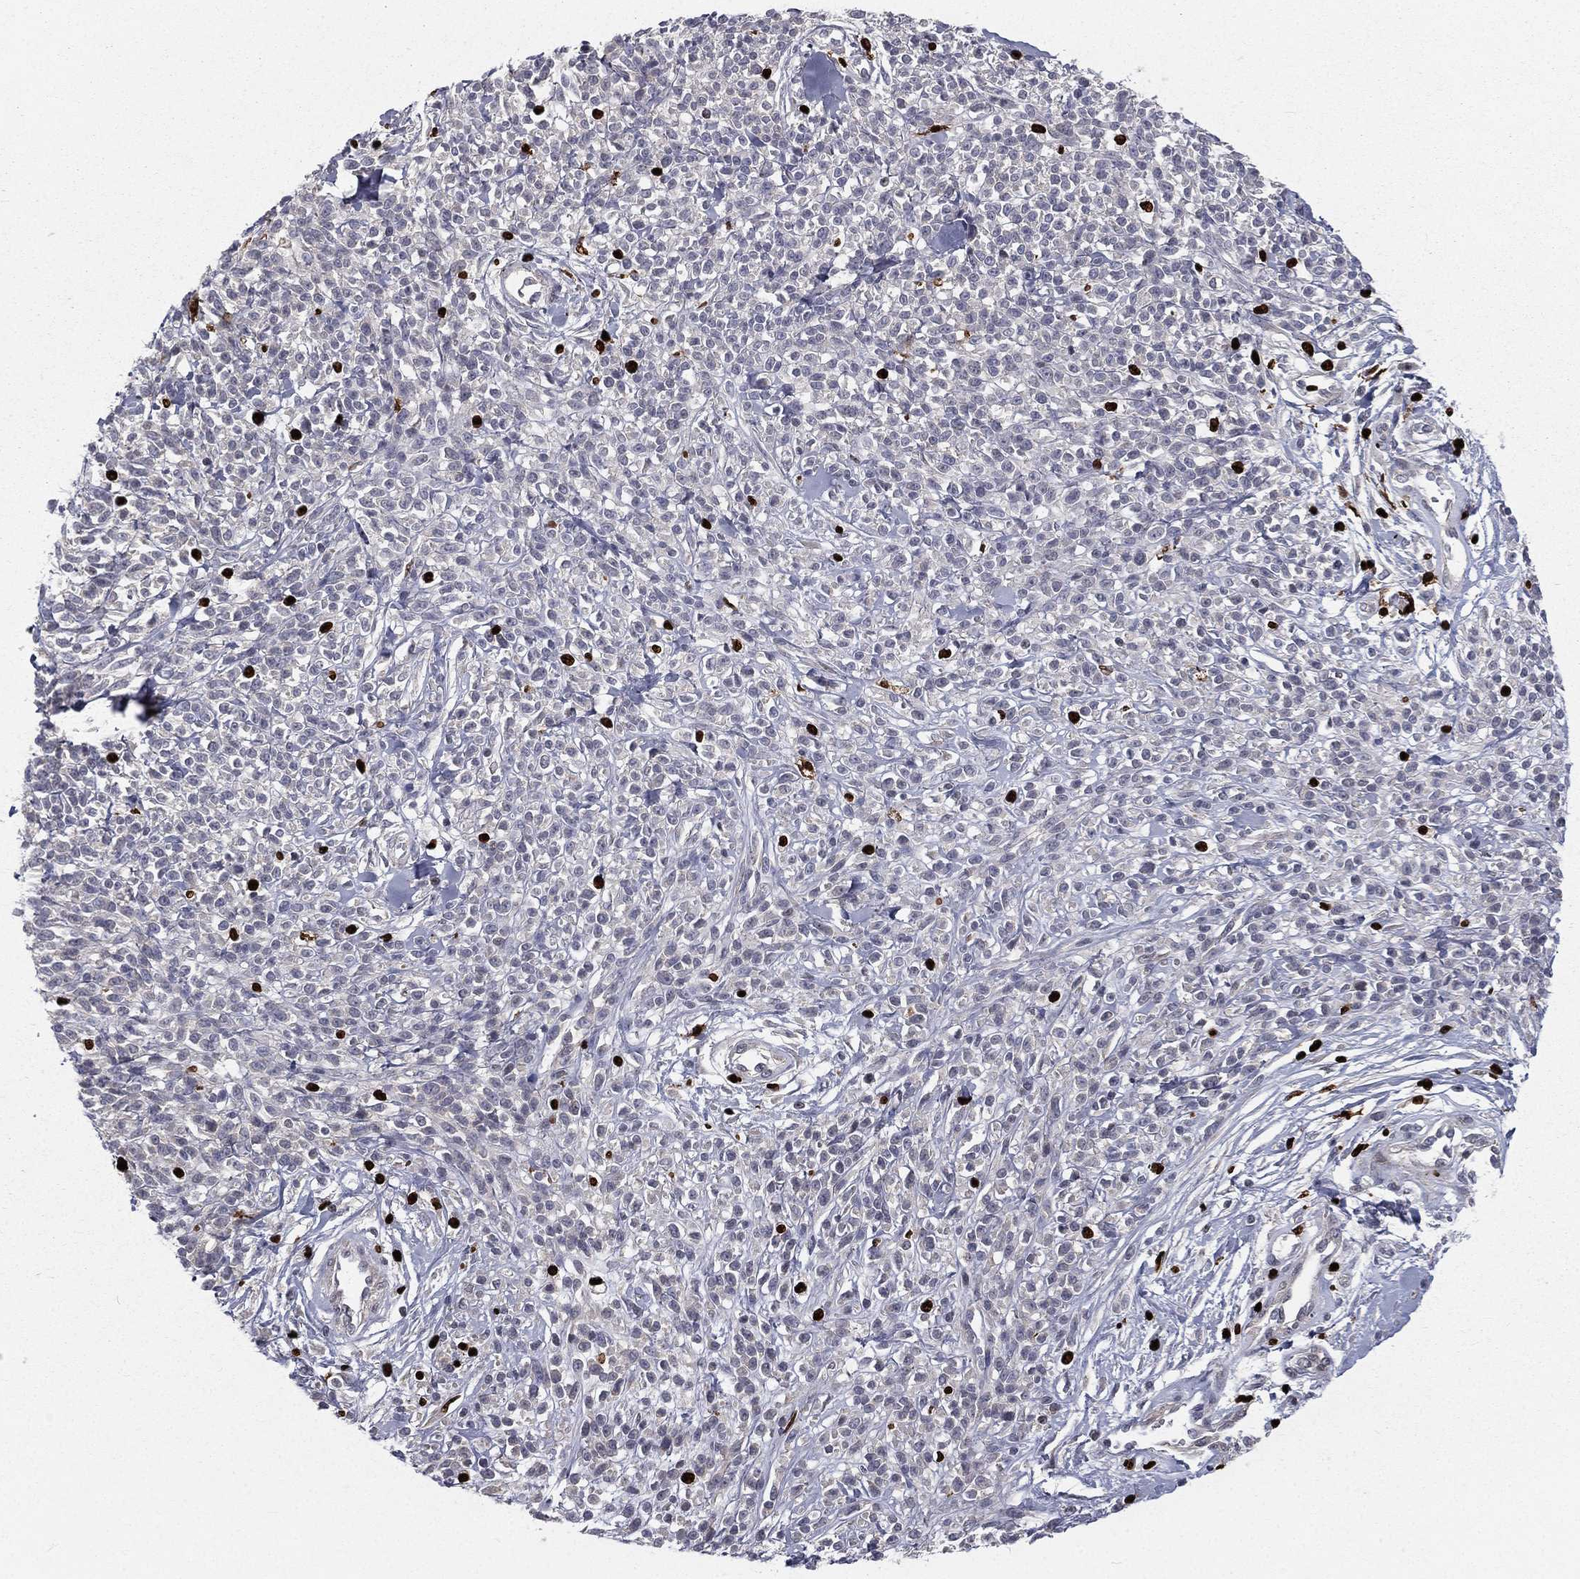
{"staining": {"intensity": "negative", "quantity": "none", "location": "none"}, "tissue": "melanoma", "cell_type": "Tumor cells", "image_type": "cancer", "snomed": [{"axis": "morphology", "description": "Malignant melanoma, NOS"}, {"axis": "topography", "description": "Skin"}, {"axis": "topography", "description": "Skin of trunk"}], "caption": "A photomicrograph of malignant melanoma stained for a protein shows no brown staining in tumor cells. Nuclei are stained in blue.", "gene": "MNDA", "patient": {"sex": "male", "age": 74}}